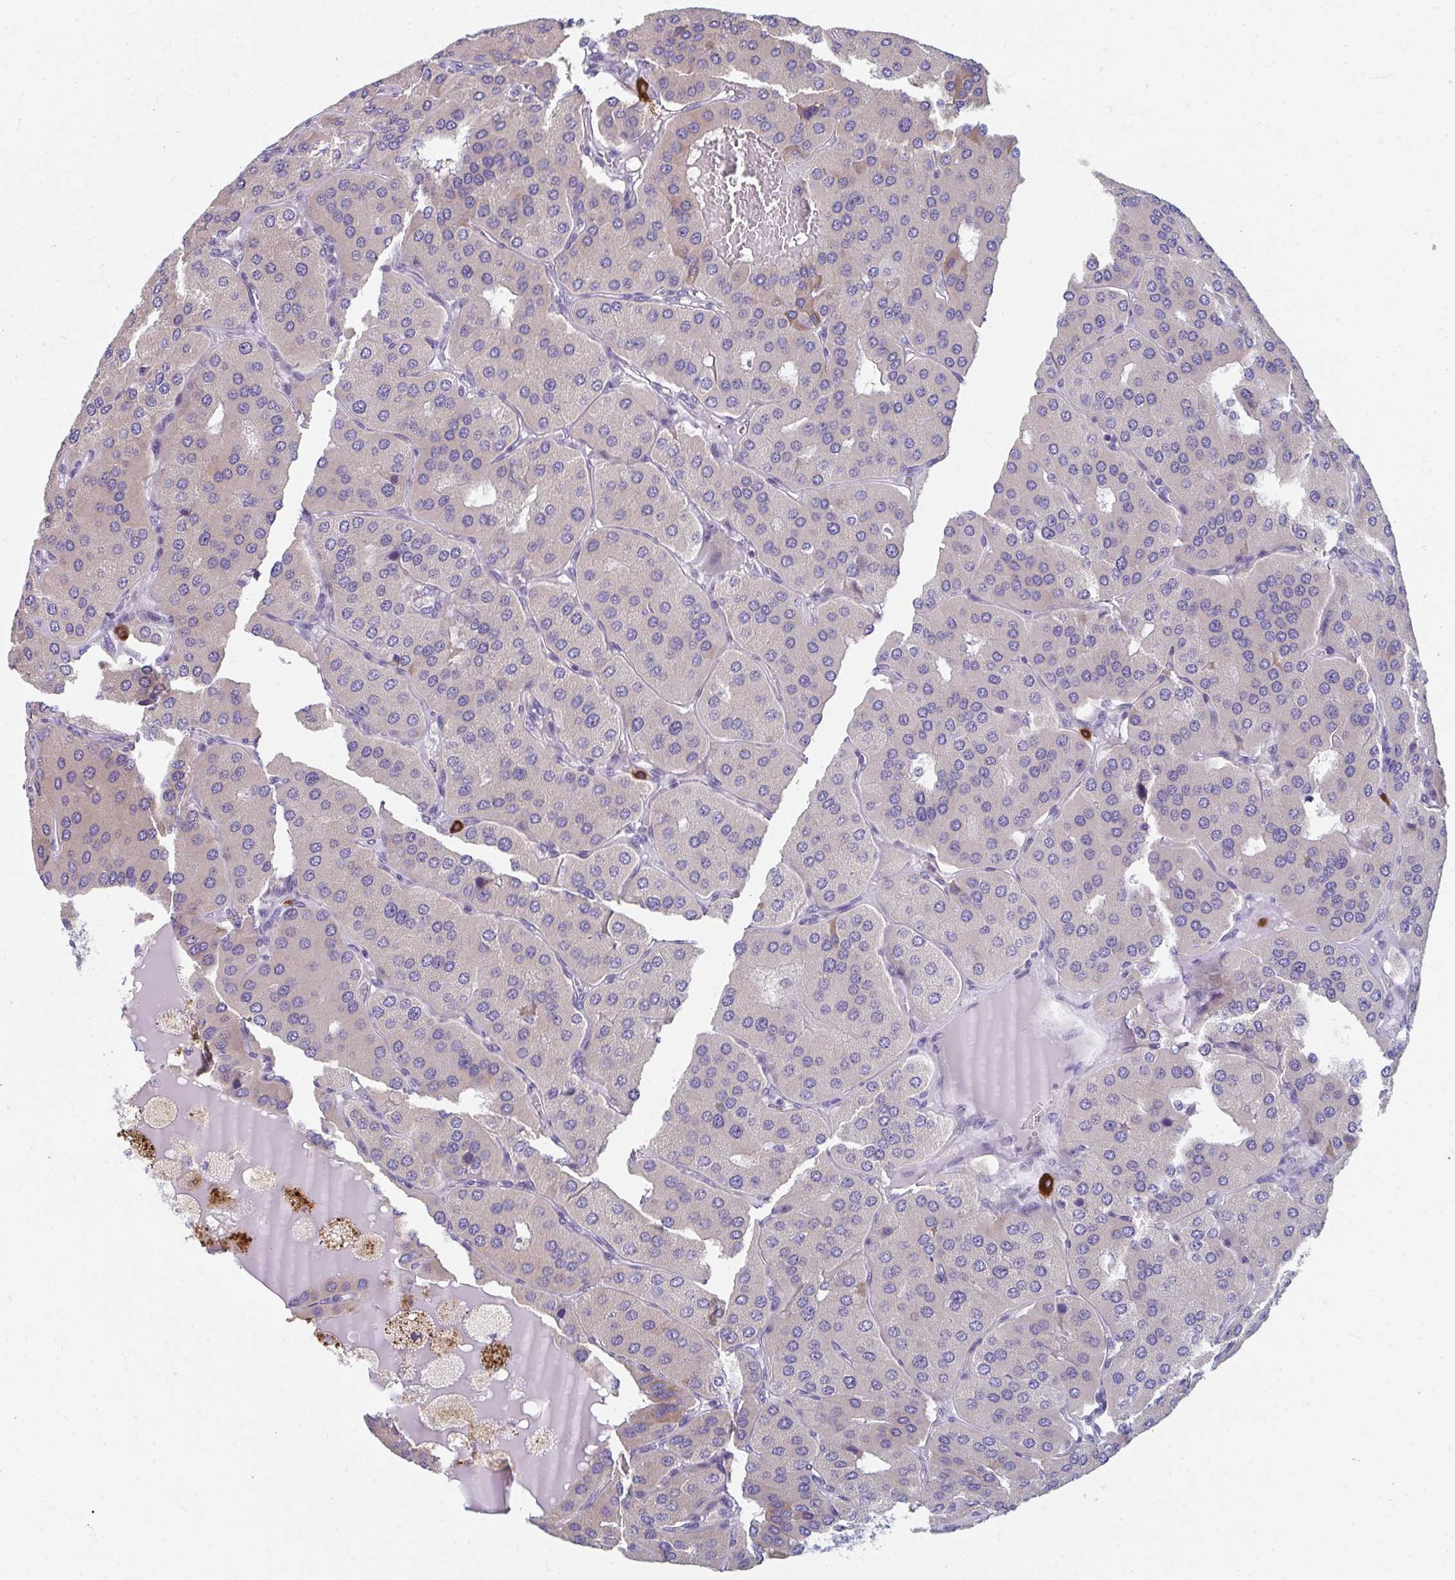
{"staining": {"intensity": "moderate", "quantity": "<25%", "location": "cytoplasmic/membranous"}, "tissue": "parathyroid gland", "cell_type": "Glandular cells", "image_type": "normal", "snomed": [{"axis": "morphology", "description": "Normal tissue, NOS"}, {"axis": "morphology", "description": "Adenoma, NOS"}, {"axis": "topography", "description": "Parathyroid gland"}], "caption": "Brown immunohistochemical staining in benign human parathyroid gland demonstrates moderate cytoplasmic/membranous expression in approximately <25% of glandular cells.", "gene": "EIF1AD", "patient": {"sex": "female", "age": 86}}